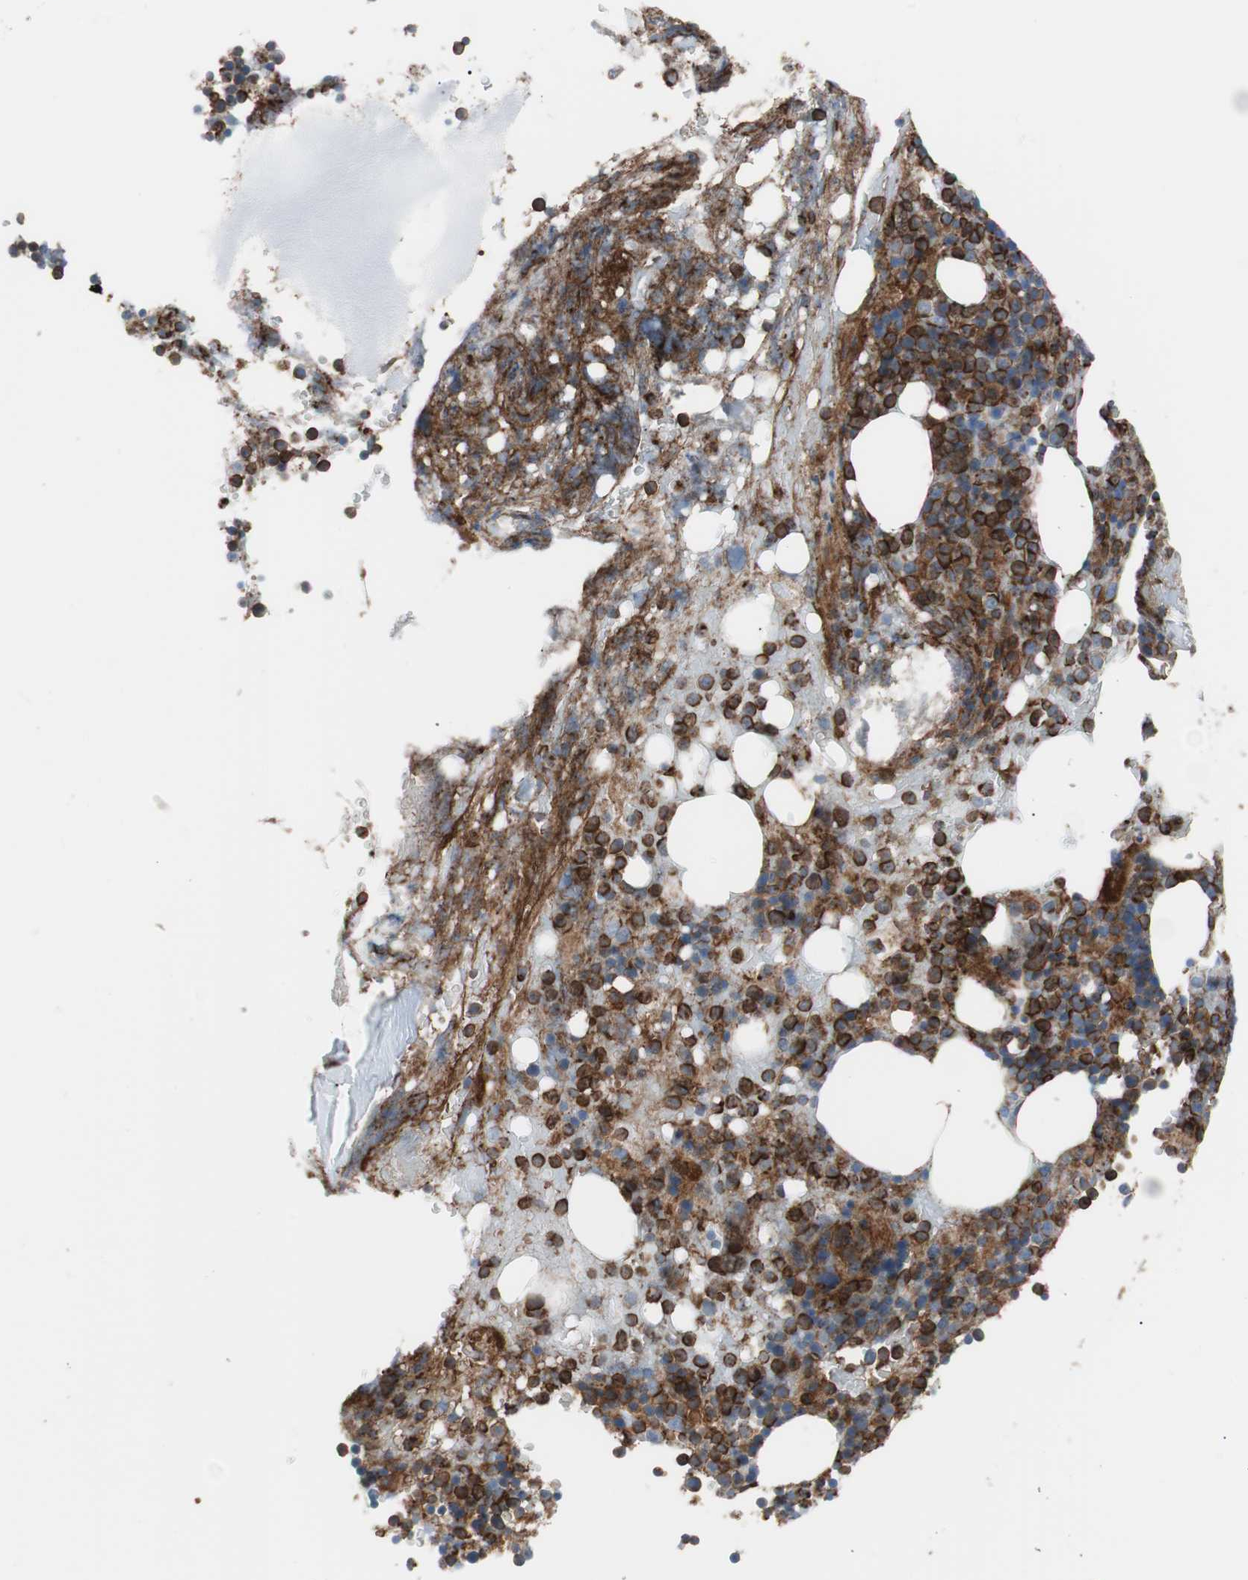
{"staining": {"intensity": "strong", "quantity": ">75%", "location": "cytoplasmic/membranous"}, "tissue": "bone marrow", "cell_type": "Hematopoietic cells", "image_type": "normal", "snomed": [{"axis": "morphology", "description": "Normal tissue, NOS"}, {"axis": "topography", "description": "Bone marrow"}], "caption": "Brown immunohistochemical staining in unremarkable bone marrow shows strong cytoplasmic/membranous expression in about >75% of hematopoietic cells. The protein of interest is stained brown, and the nuclei are stained in blue (DAB (3,3'-diaminobenzidine) IHC with brightfield microscopy, high magnification).", "gene": "FLOT2", "patient": {"sex": "female", "age": 66}}